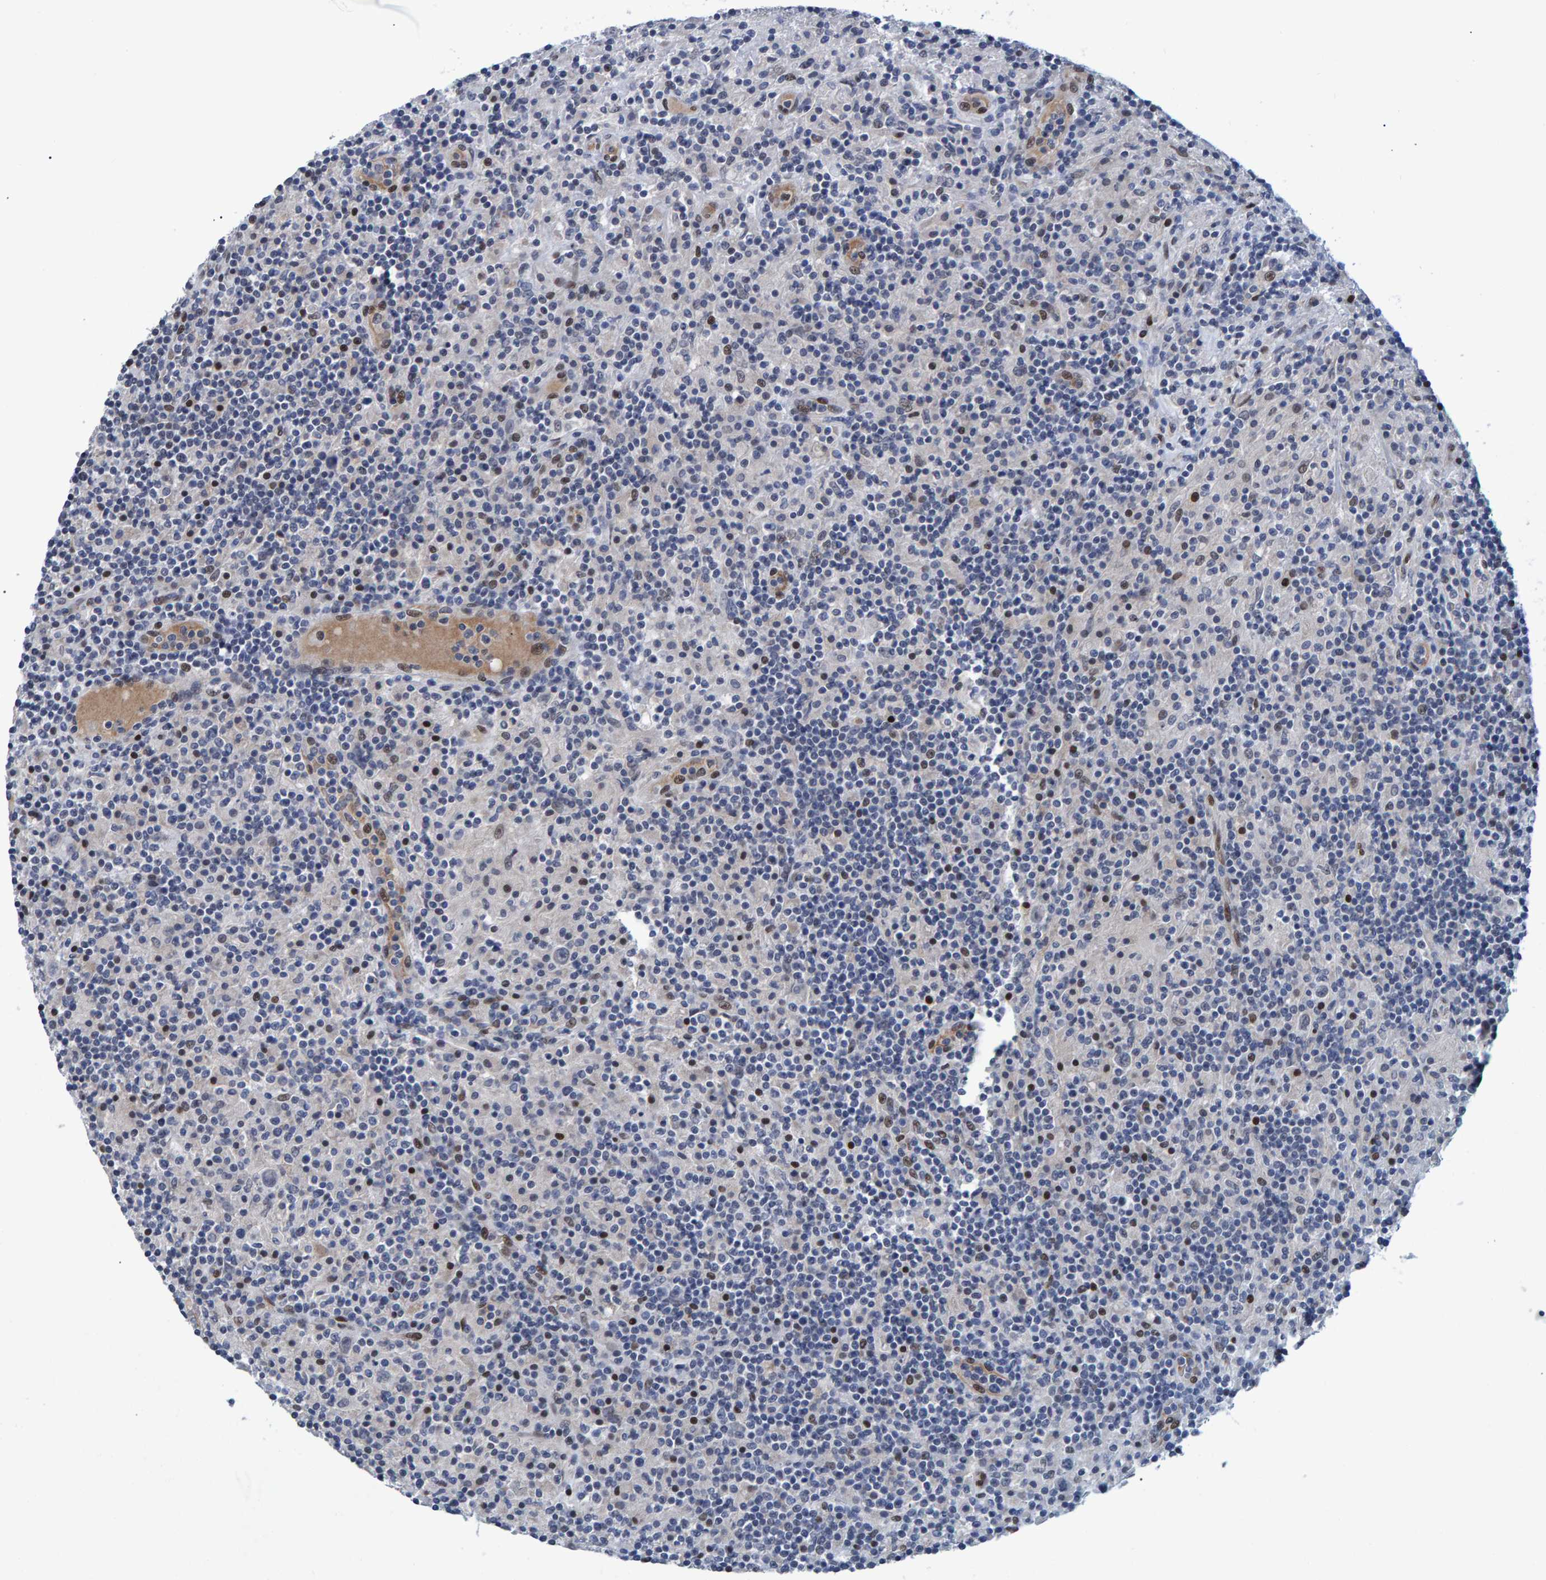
{"staining": {"intensity": "negative", "quantity": "none", "location": "none"}, "tissue": "lymphoma", "cell_type": "Tumor cells", "image_type": "cancer", "snomed": [{"axis": "morphology", "description": "Hodgkin's disease, NOS"}, {"axis": "topography", "description": "Lymph node"}], "caption": "This is a image of immunohistochemistry (IHC) staining of lymphoma, which shows no positivity in tumor cells.", "gene": "QKI", "patient": {"sex": "male", "age": 70}}